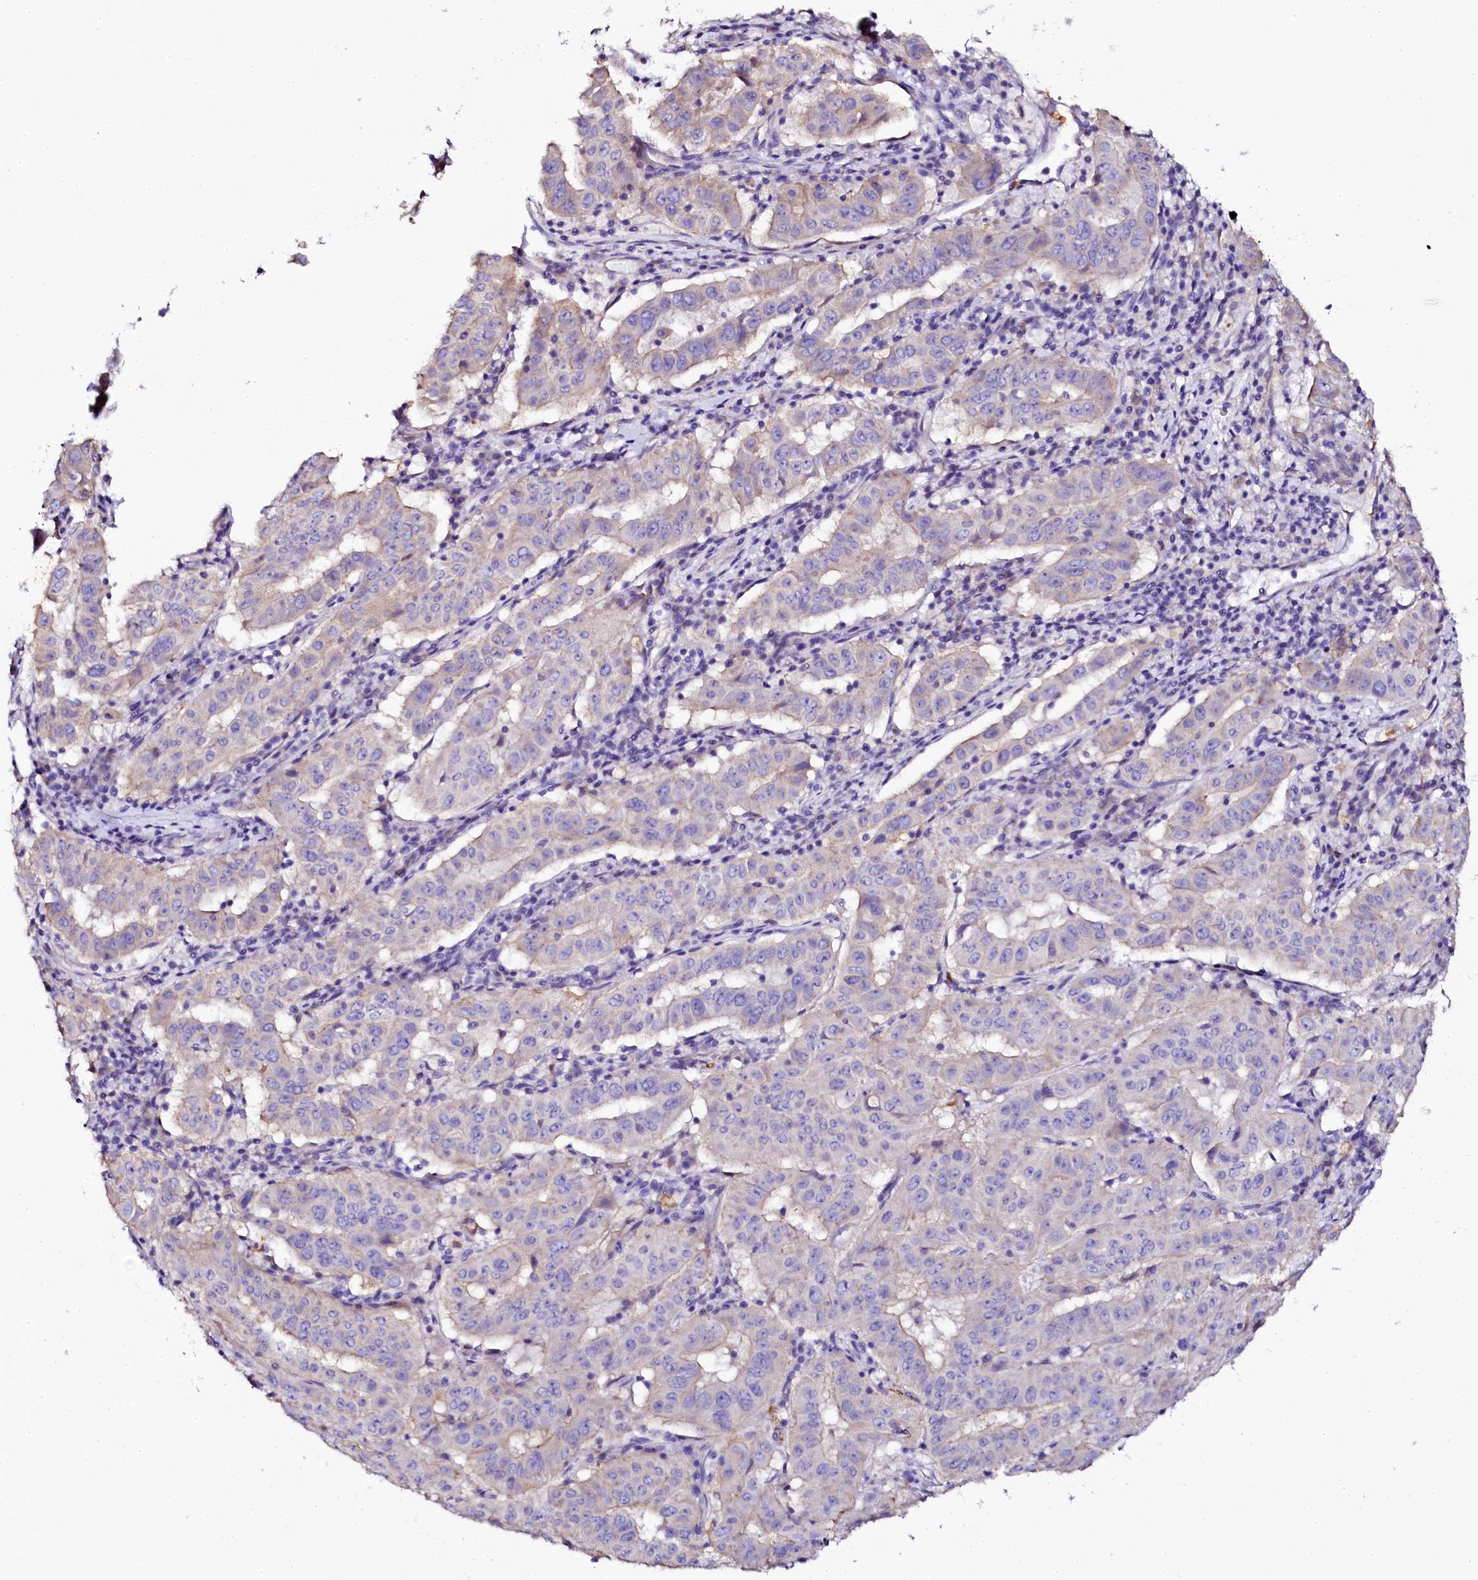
{"staining": {"intensity": "negative", "quantity": "none", "location": "none"}, "tissue": "pancreatic cancer", "cell_type": "Tumor cells", "image_type": "cancer", "snomed": [{"axis": "morphology", "description": "Adenocarcinoma, NOS"}, {"axis": "topography", "description": "Pancreas"}], "caption": "Tumor cells show no significant protein positivity in pancreatic cancer (adenocarcinoma). (Stains: DAB (3,3'-diaminobenzidine) immunohistochemistry with hematoxylin counter stain, Microscopy: brightfield microscopy at high magnification).", "gene": "NAA16", "patient": {"sex": "male", "age": 63}}